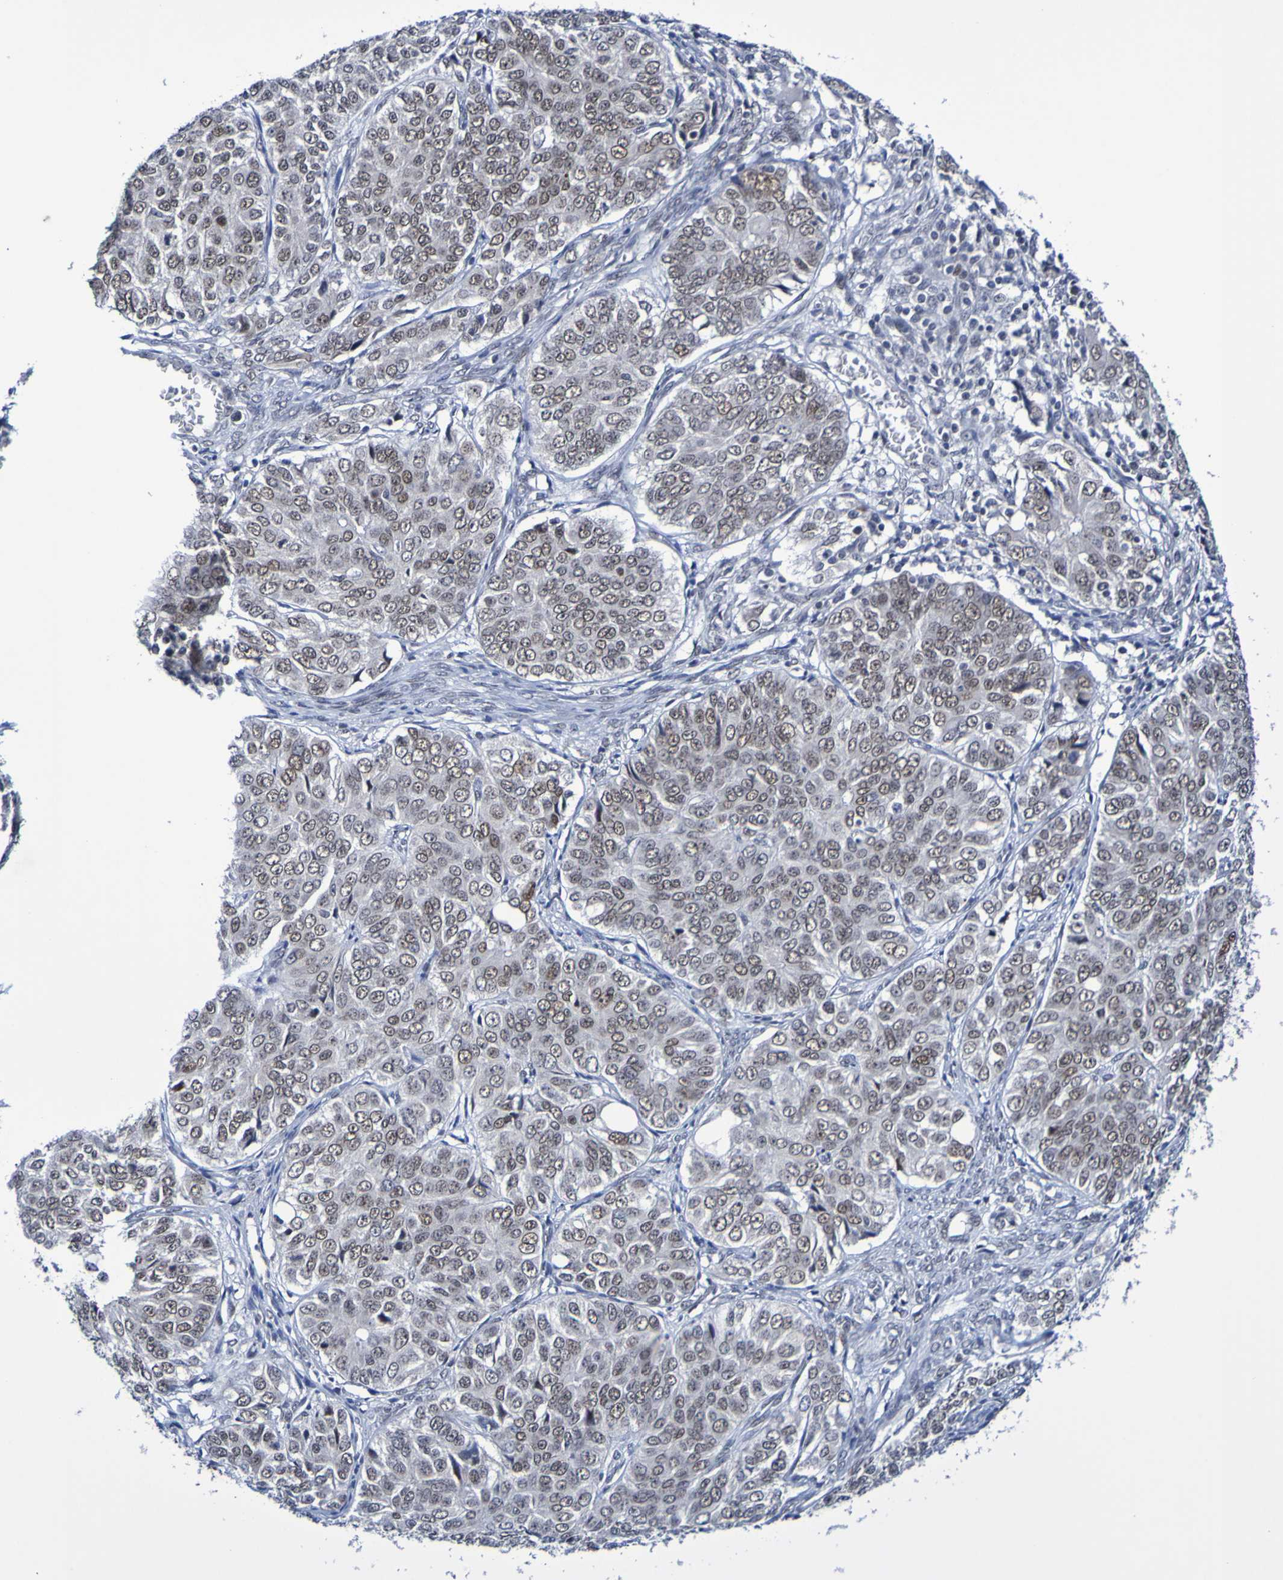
{"staining": {"intensity": "moderate", "quantity": ">75%", "location": "nuclear"}, "tissue": "ovarian cancer", "cell_type": "Tumor cells", "image_type": "cancer", "snomed": [{"axis": "morphology", "description": "Carcinoma, endometroid"}, {"axis": "topography", "description": "Ovary"}], "caption": "Ovarian endometroid carcinoma was stained to show a protein in brown. There is medium levels of moderate nuclear staining in approximately >75% of tumor cells.", "gene": "PCGF1", "patient": {"sex": "female", "age": 51}}